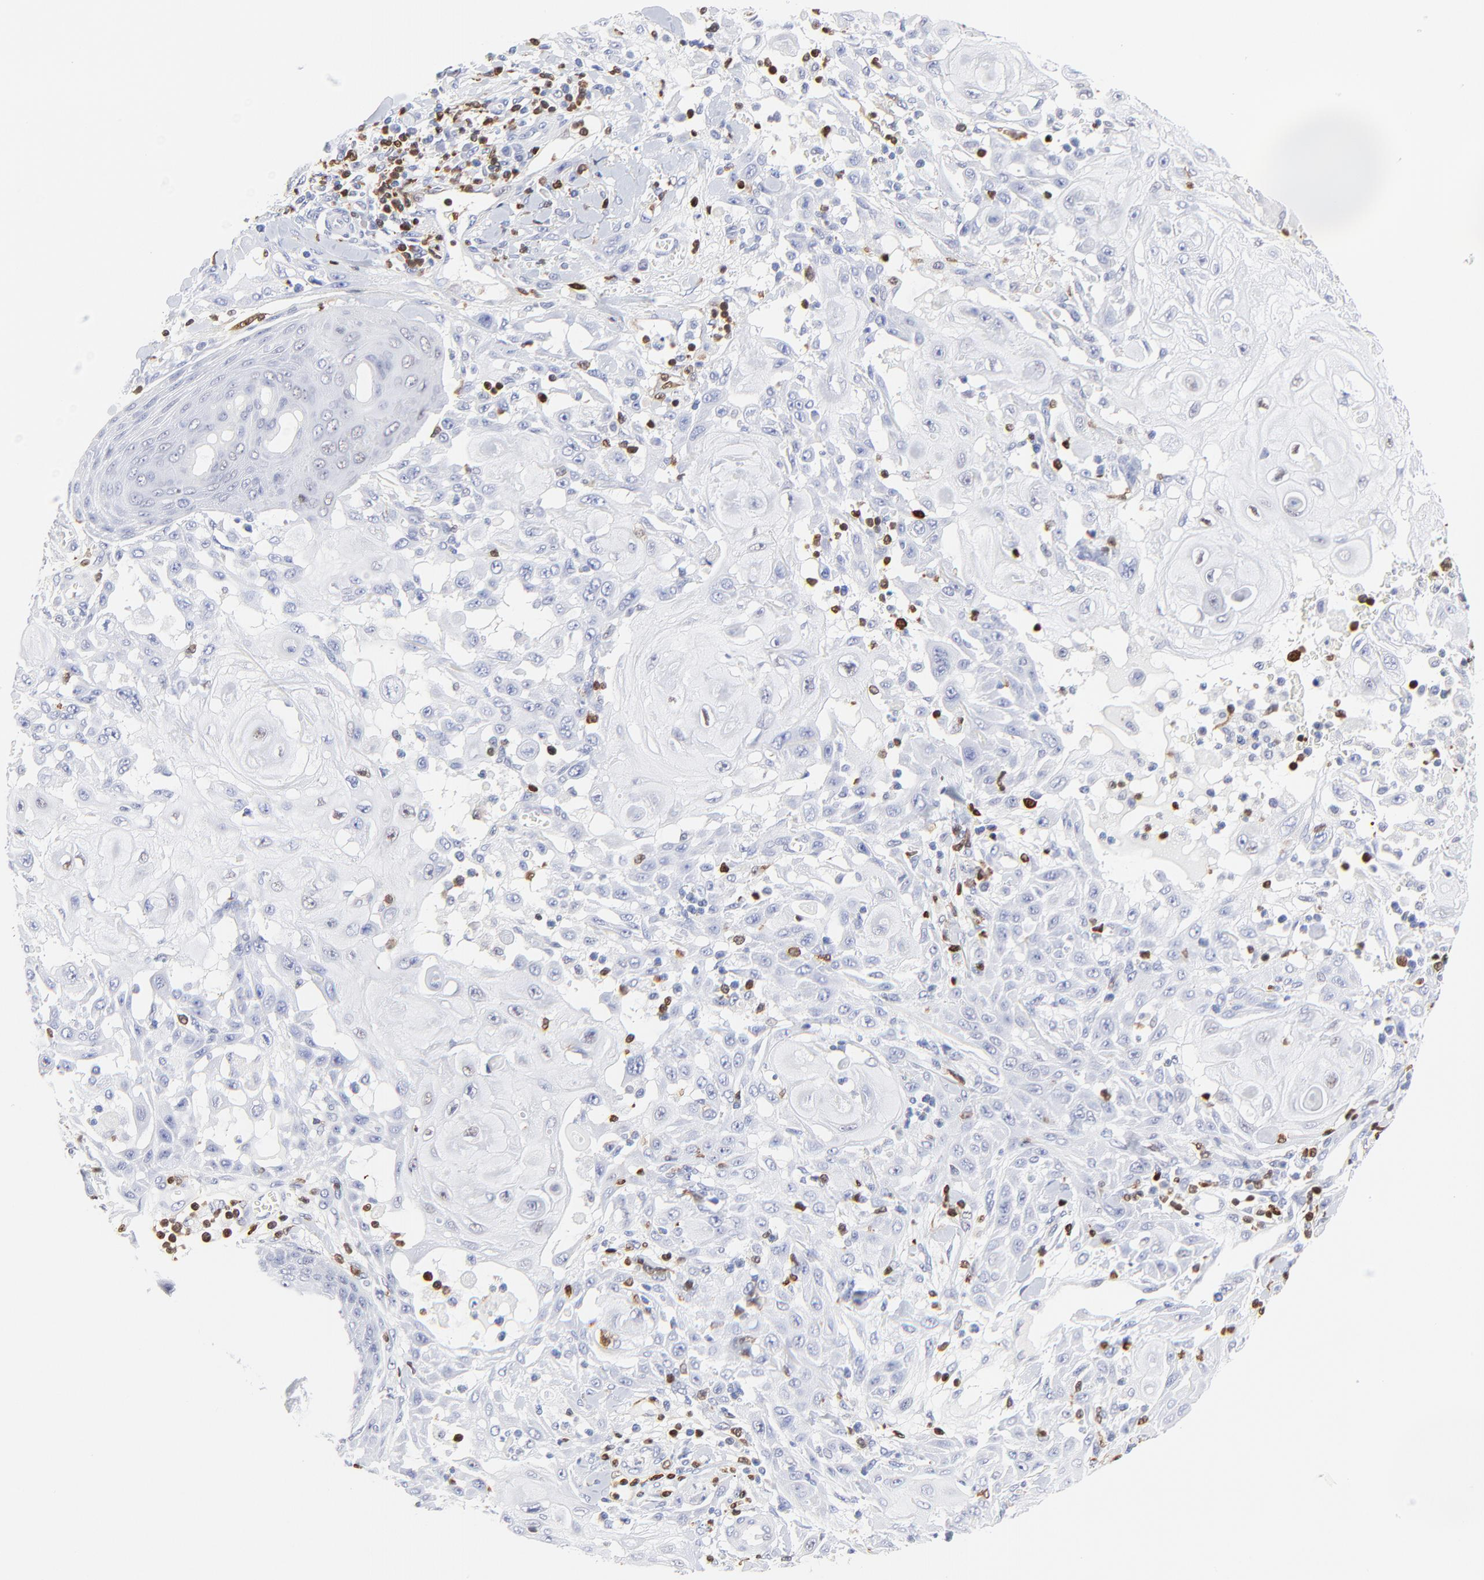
{"staining": {"intensity": "negative", "quantity": "none", "location": "none"}, "tissue": "skin cancer", "cell_type": "Tumor cells", "image_type": "cancer", "snomed": [{"axis": "morphology", "description": "Squamous cell carcinoma, NOS"}, {"axis": "topography", "description": "Skin"}], "caption": "Photomicrograph shows no protein staining in tumor cells of skin squamous cell carcinoma tissue.", "gene": "ZAP70", "patient": {"sex": "male", "age": 24}}